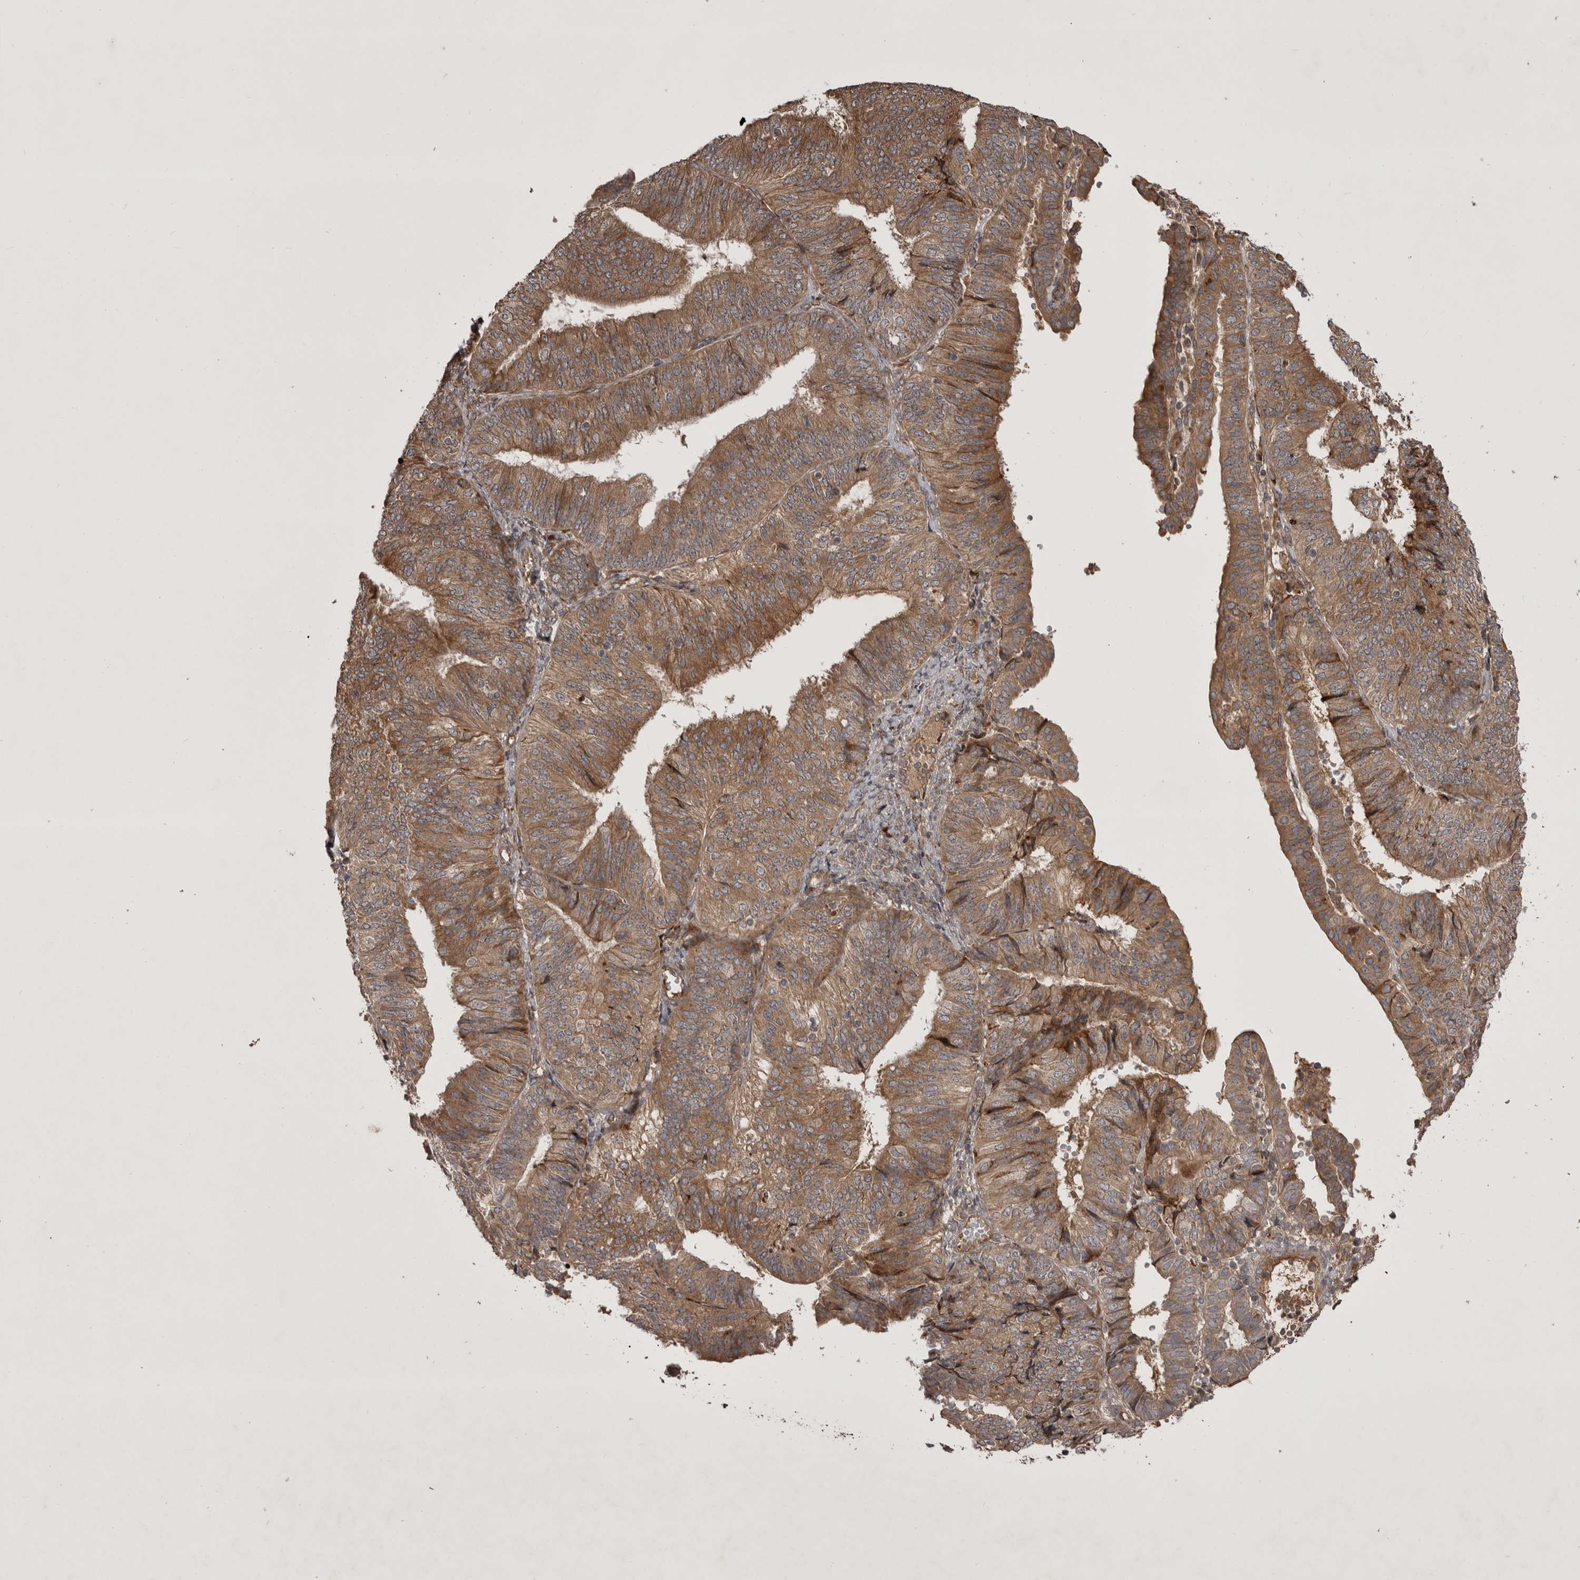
{"staining": {"intensity": "moderate", "quantity": ">75%", "location": "cytoplasmic/membranous"}, "tissue": "endometrial cancer", "cell_type": "Tumor cells", "image_type": "cancer", "snomed": [{"axis": "morphology", "description": "Adenocarcinoma, NOS"}, {"axis": "topography", "description": "Endometrium"}], "caption": "Immunohistochemical staining of adenocarcinoma (endometrial) shows medium levels of moderate cytoplasmic/membranous protein staining in approximately >75% of tumor cells.", "gene": "RAB3GAP2", "patient": {"sex": "female", "age": 58}}